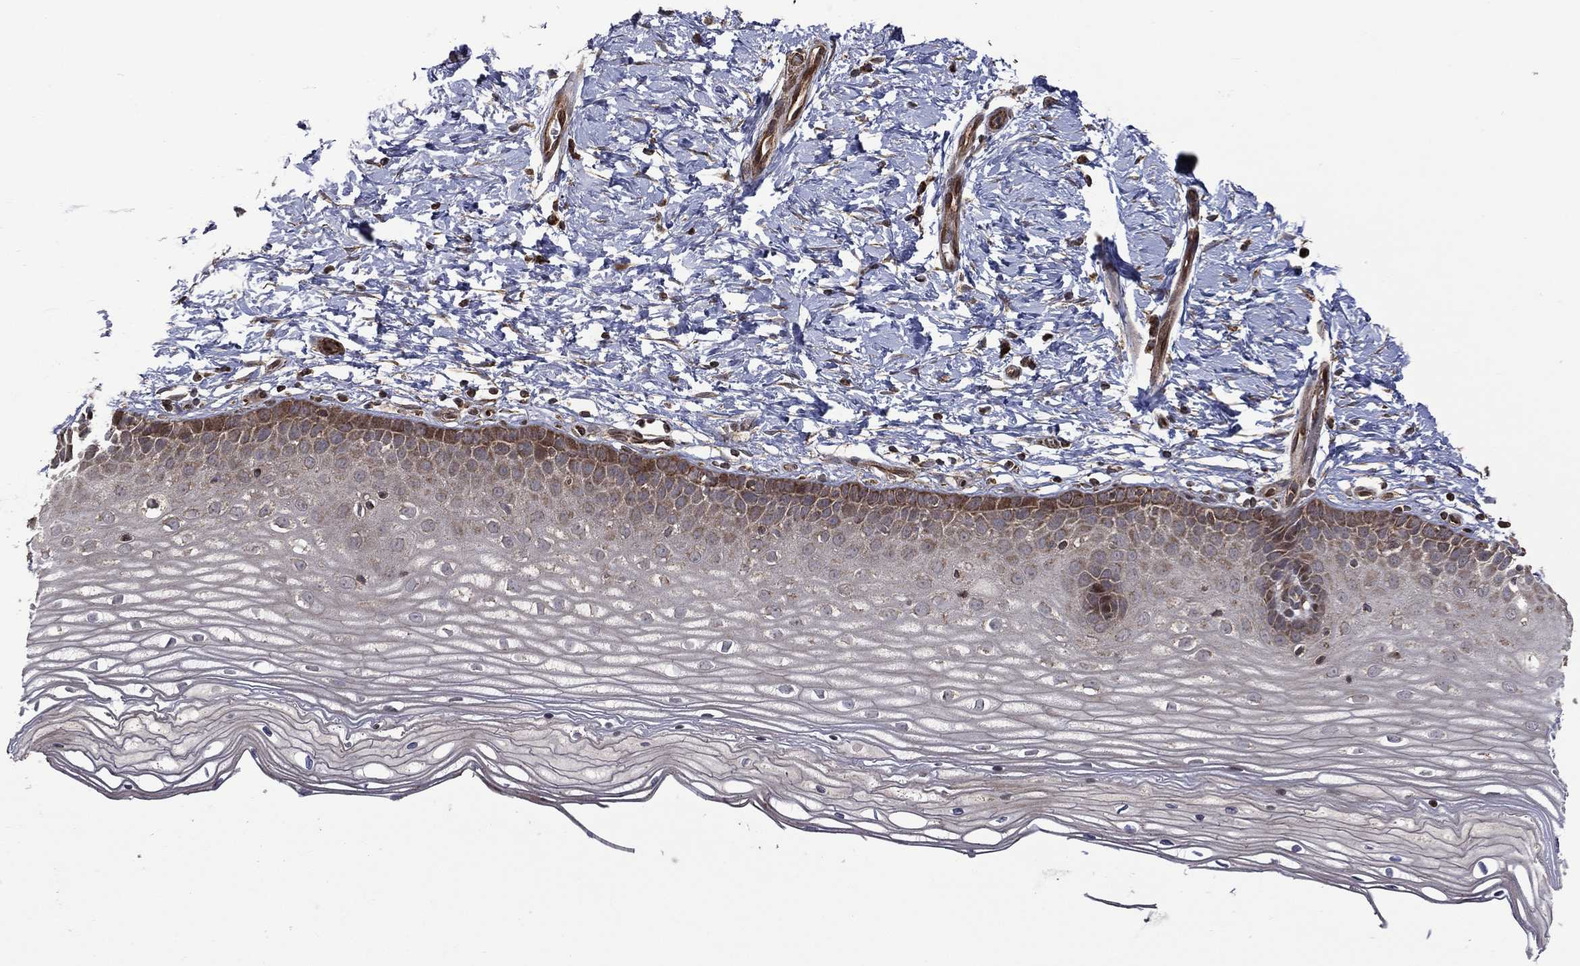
{"staining": {"intensity": "strong", "quantity": ">75%", "location": "cytoplasmic/membranous"}, "tissue": "cervix", "cell_type": "Glandular cells", "image_type": "normal", "snomed": [{"axis": "morphology", "description": "Normal tissue, NOS"}, {"axis": "topography", "description": "Cervix"}], "caption": "Immunohistochemistry photomicrograph of normal human cervix stained for a protein (brown), which shows high levels of strong cytoplasmic/membranous positivity in about >75% of glandular cells.", "gene": "GIMAP6", "patient": {"sex": "female", "age": 37}}